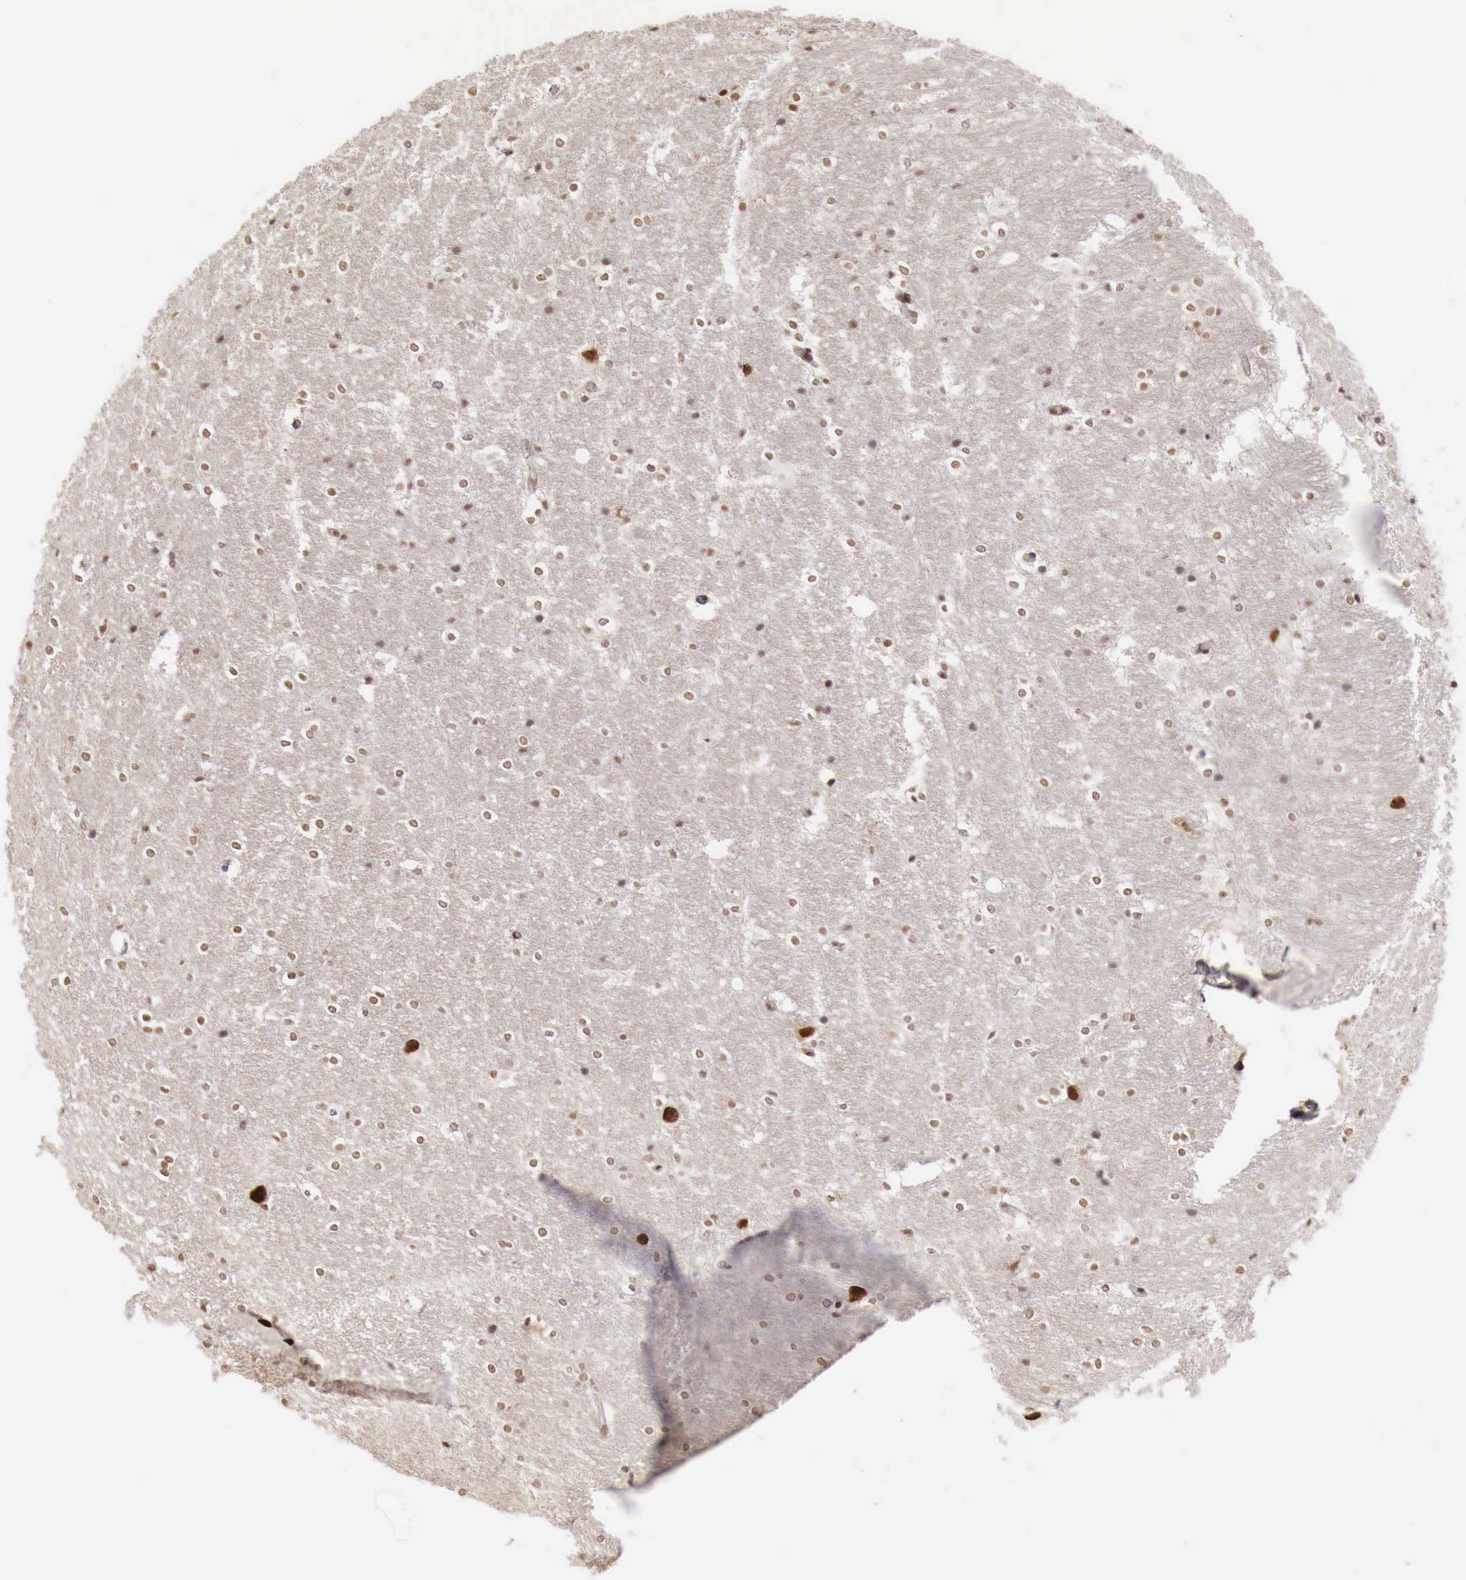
{"staining": {"intensity": "strong", "quantity": ">75%", "location": "nuclear"}, "tissue": "hippocampus", "cell_type": "Glial cells", "image_type": "normal", "snomed": [{"axis": "morphology", "description": "Normal tissue, NOS"}, {"axis": "topography", "description": "Hippocampus"}], "caption": "IHC (DAB (3,3'-diaminobenzidine)) staining of benign human hippocampus demonstrates strong nuclear protein expression in about >75% of glial cells.", "gene": "PHF14", "patient": {"sex": "female", "age": 19}}